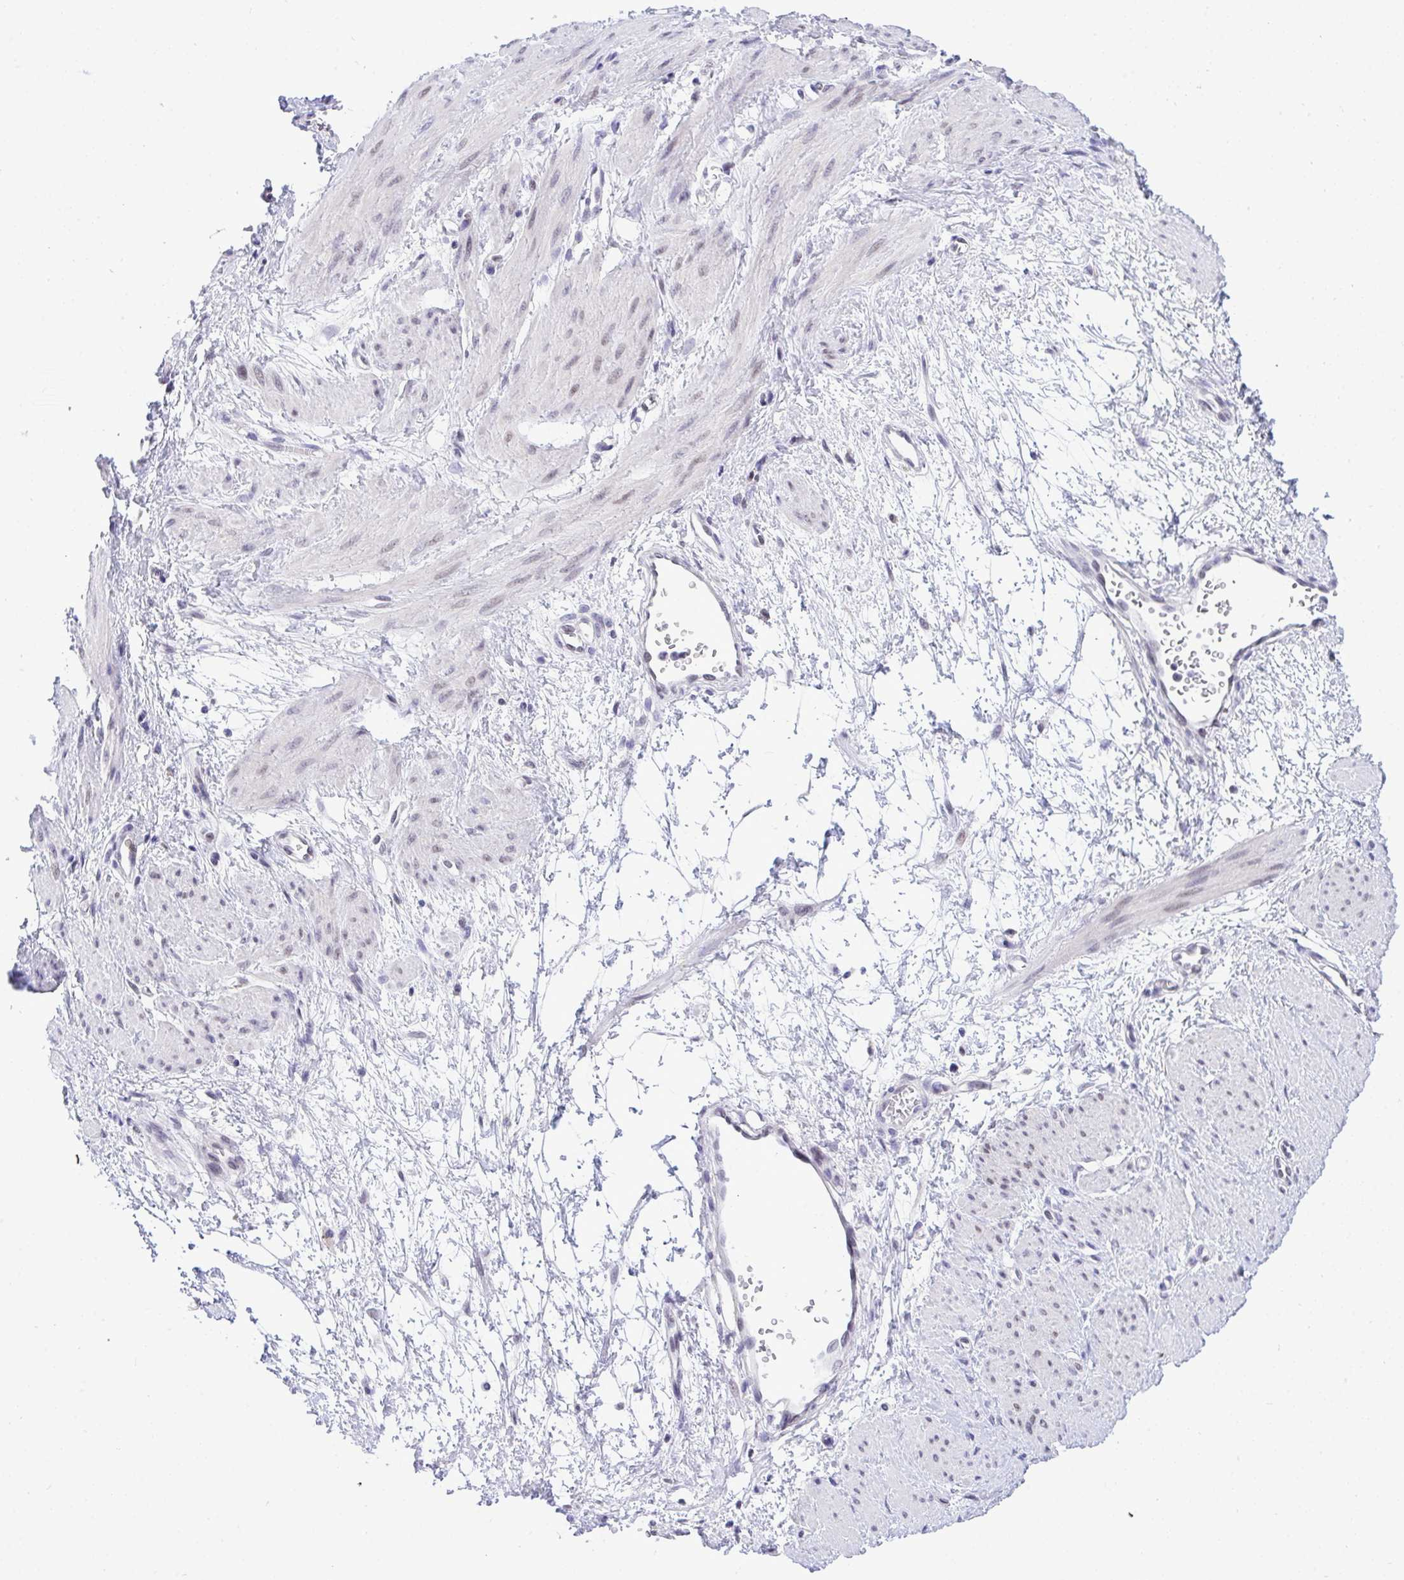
{"staining": {"intensity": "weak", "quantity": "<25%", "location": "nuclear"}, "tissue": "smooth muscle", "cell_type": "Smooth muscle cells", "image_type": "normal", "snomed": [{"axis": "morphology", "description": "Normal tissue, NOS"}, {"axis": "topography", "description": "Smooth muscle"}, {"axis": "topography", "description": "Uterus"}], "caption": "Smooth muscle stained for a protein using immunohistochemistry shows no staining smooth muscle cells.", "gene": "THOP1", "patient": {"sex": "female", "age": 39}}